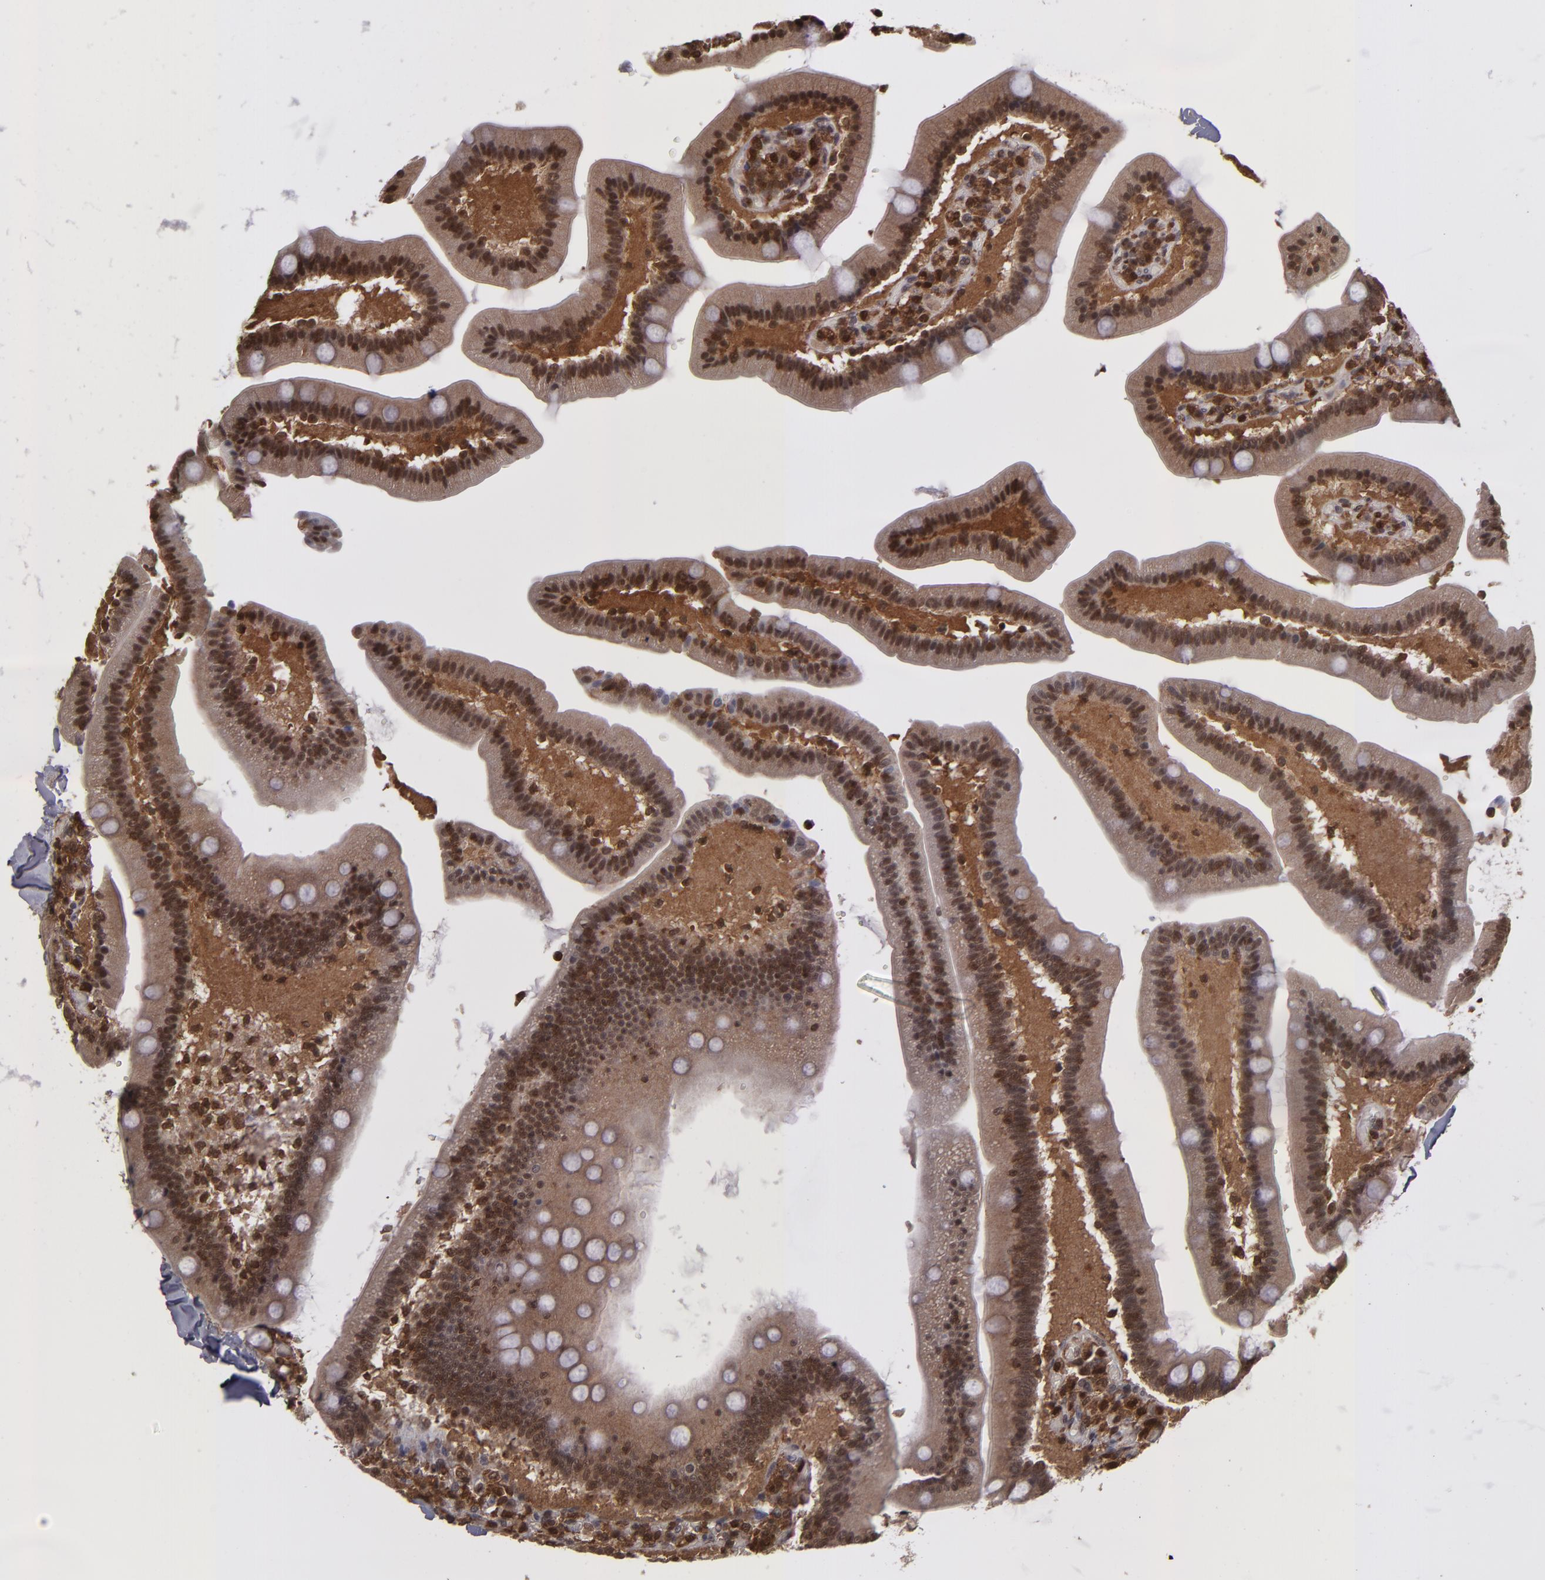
{"staining": {"intensity": "moderate", "quantity": ">75%", "location": "cytoplasmic/membranous,nuclear"}, "tissue": "duodenum", "cell_type": "Glandular cells", "image_type": "normal", "snomed": [{"axis": "morphology", "description": "Normal tissue, NOS"}, {"axis": "topography", "description": "Duodenum"}], "caption": "Protein positivity by immunohistochemistry (IHC) displays moderate cytoplasmic/membranous,nuclear positivity in about >75% of glandular cells in normal duodenum. The staining was performed using DAB (3,3'-diaminobenzidine) to visualize the protein expression in brown, while the nuclei were stained in blue with hematoxylin (Magnification: 20x).", "gene": "GRB2", "patient": {"sex": "male", "age": 66}}